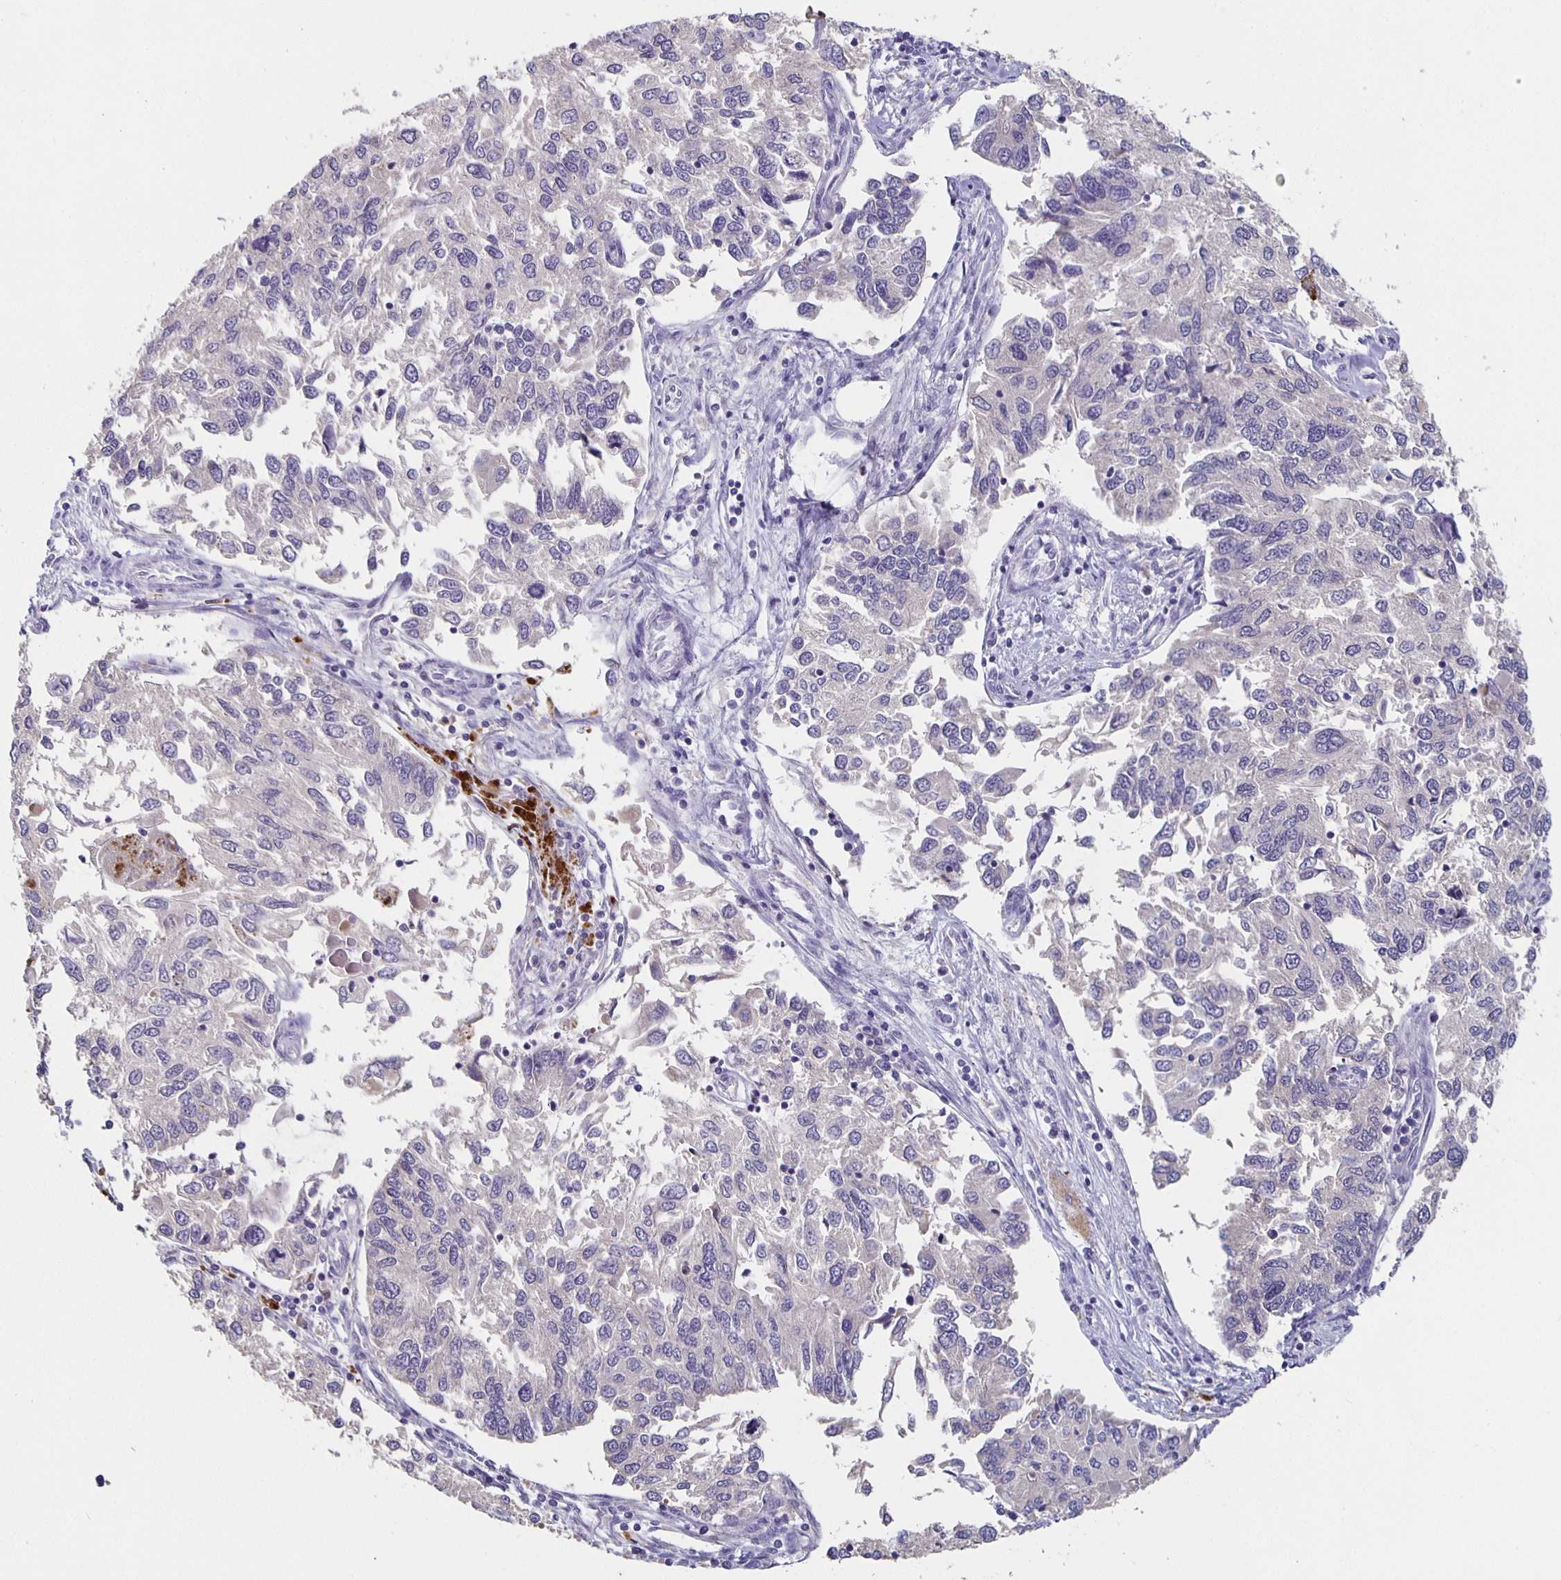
{"staining": {"intensity": "negative", "quantity": "none", "location": "none"}, "tissue": "endometrial cancer", "cell_type": "Tumor cells", "image_type": "cancer", "snomed": [{"axis": "morphology", "description": "Carcinoma, NOS"}, {"axis": "topography", "description": "Uterus"}], "caption": "Immunohistochemistry image of neoplastic tissue: human carcinoma (endometrial) stained with DAB demonstrates no significant protein expression in tumor cells.", "gene": "GPX4", "patient": {"sex": "female", "age": 76}}